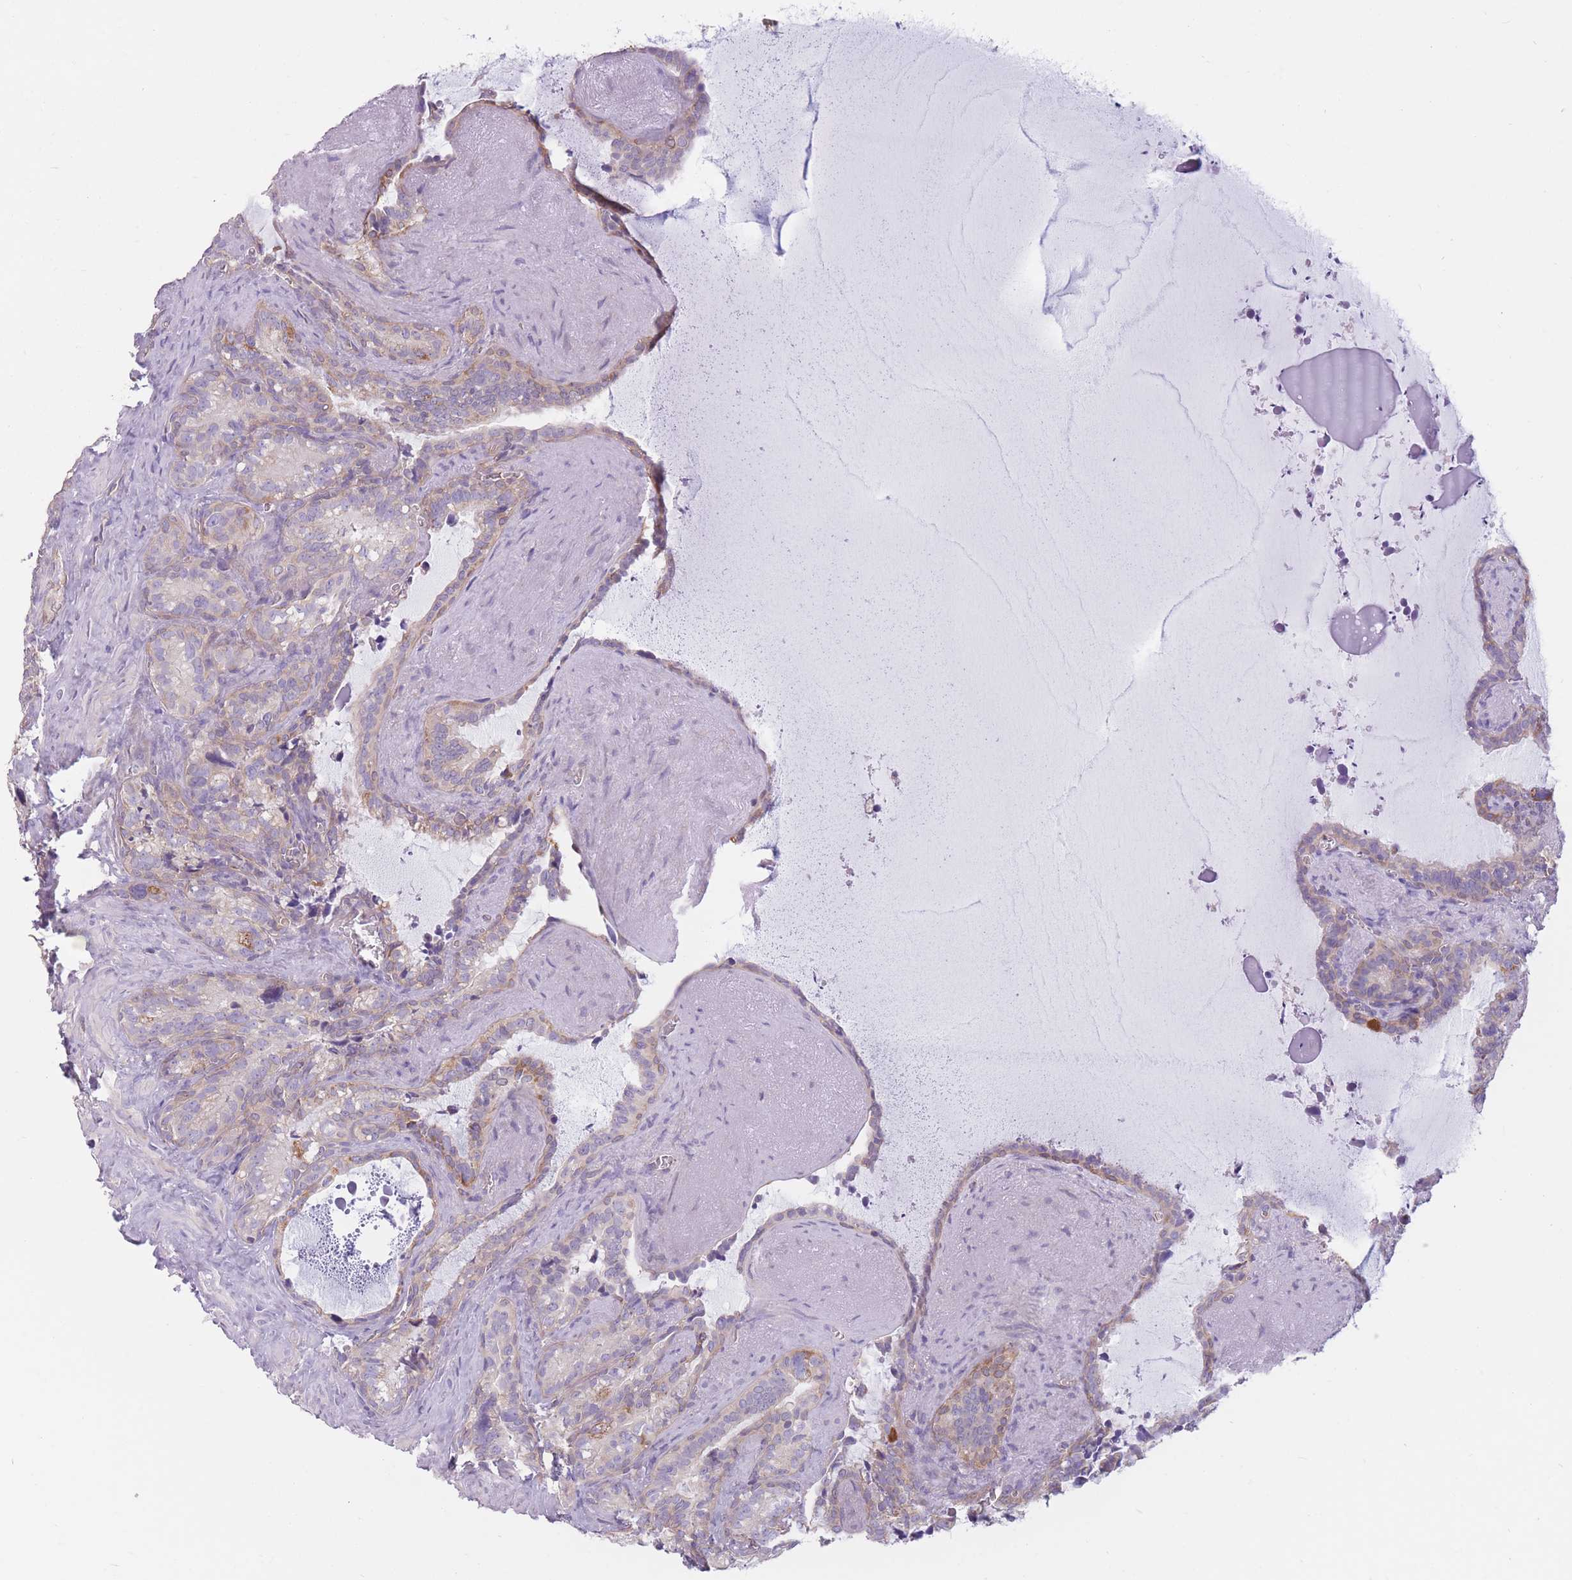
{"staining": {"intensity": "moderate", "quantity": "<25%", "location": "cytoplasmic/membranous"}, "tissue": "seminal vesicle", "cell_type": "Glandular cells", "image_type": "normal", "snomed": [{"axis": "morphology", "description": "Normal tissue, NOS"}, {"axis": "topography", "description": "Prostate"}, {"axis": "topography", "description": "Seminal veicle"}], "caption": "Brown immunohistochemical staining in normal seminal vesicle reveals moderate cytoplasmic/membranous expression in about <25% of glandular cells.", "gene": "SERPINB3", "patient": {"sex": "male", "age": 58}}